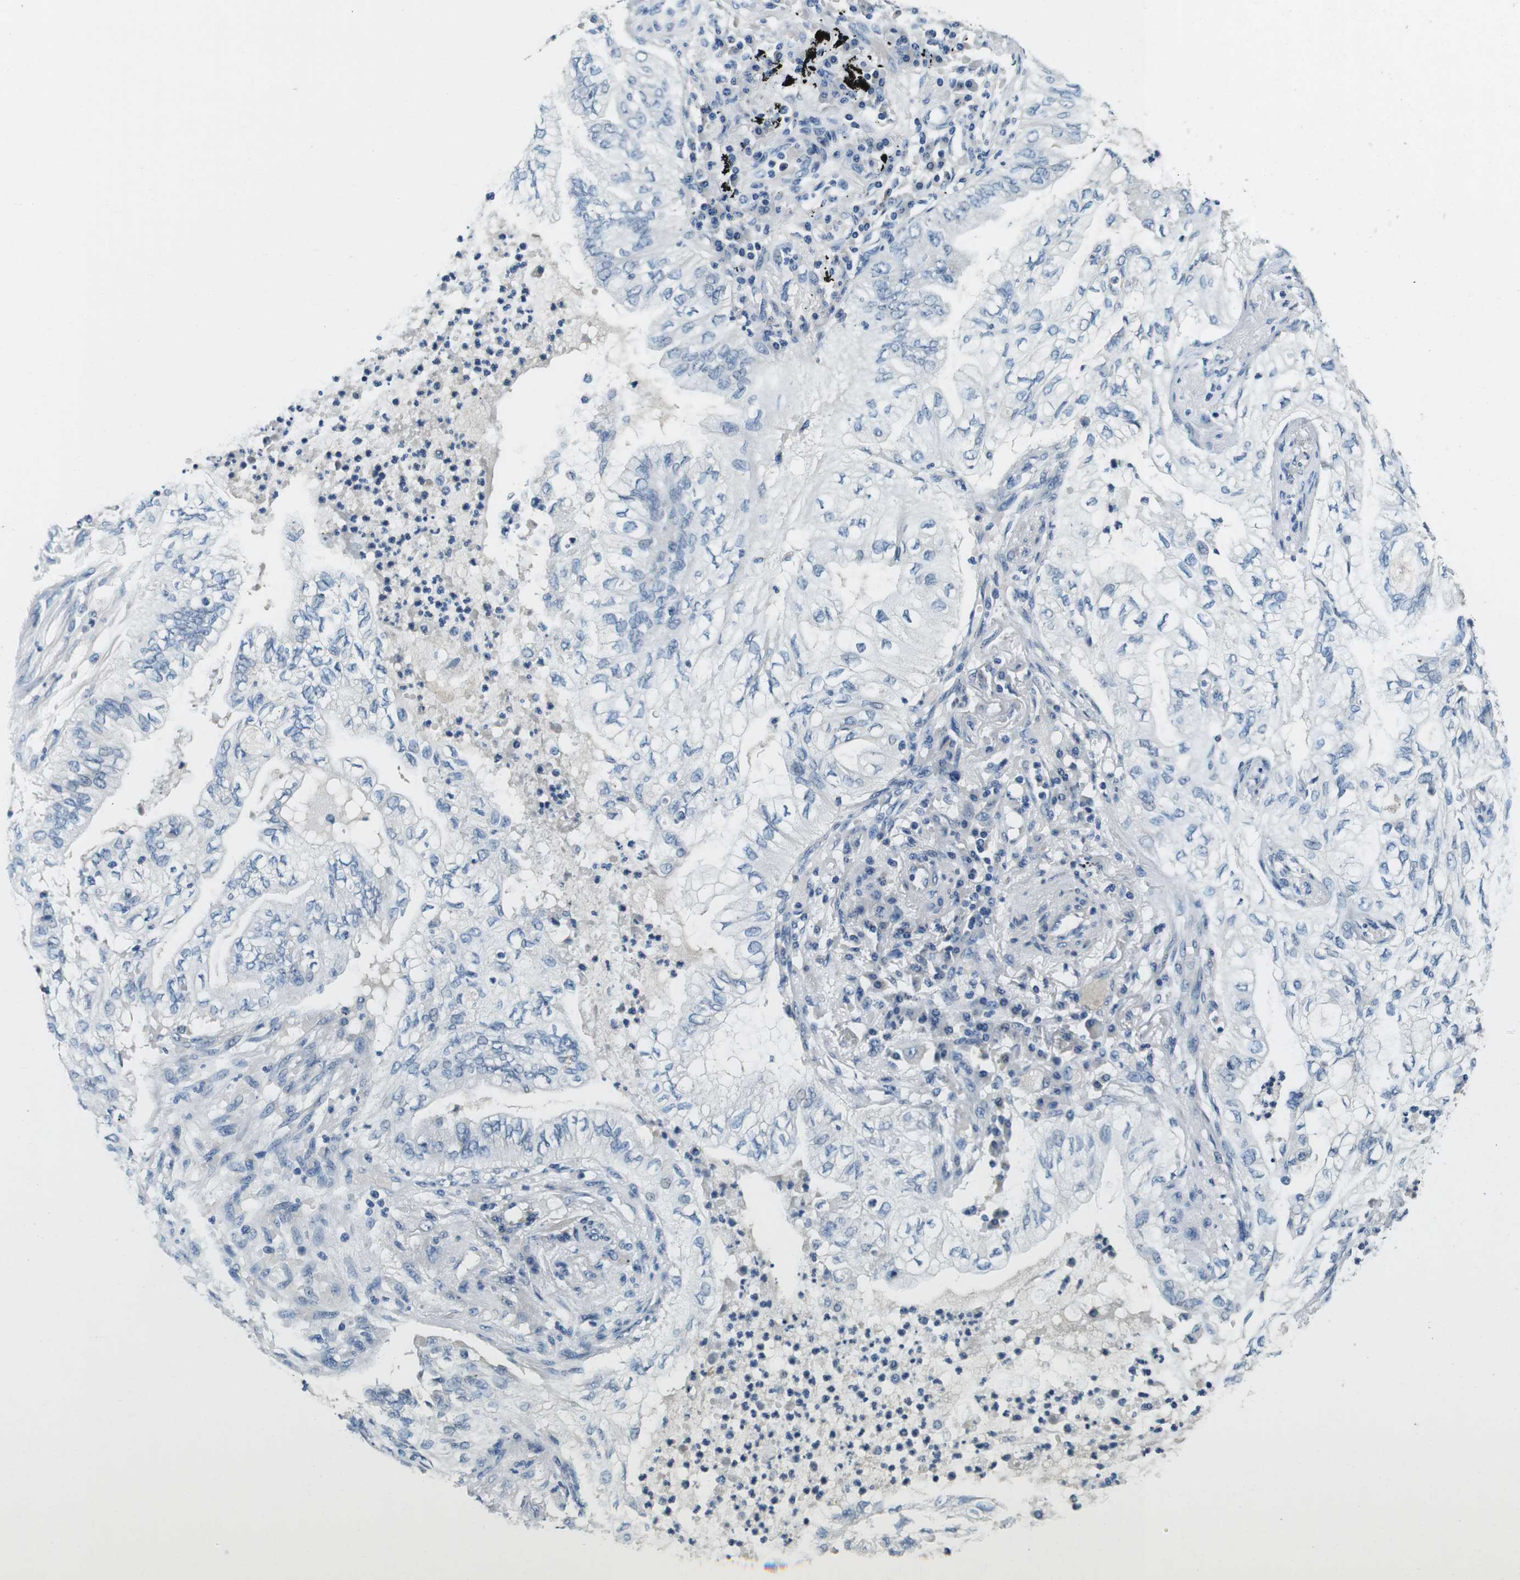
{"staining": {"intensity": "negative", "quantity": "none", "location": "none"}, "tissue": "lung cancer", "cell_type": "Tumor cells", "image_type": "cancer", "snomed": [{"axis": "morphology", "description": "Normal tissue, NOS"}, {"axis": "morphology", "description": "Adenocarcinoma, NOS"}, {"axis": "topography", "description": "Bronchus"}, {"axis": "topography", "description": "Lung"}], "caption": "Immunohistochemistry image of neoplastic tissue: human lung adenocarcinoma stained with DAB displays no significant protein positivity in tumor cells.", "gene": "DTNA", "patient": {"sex": "female", "age": 70}}